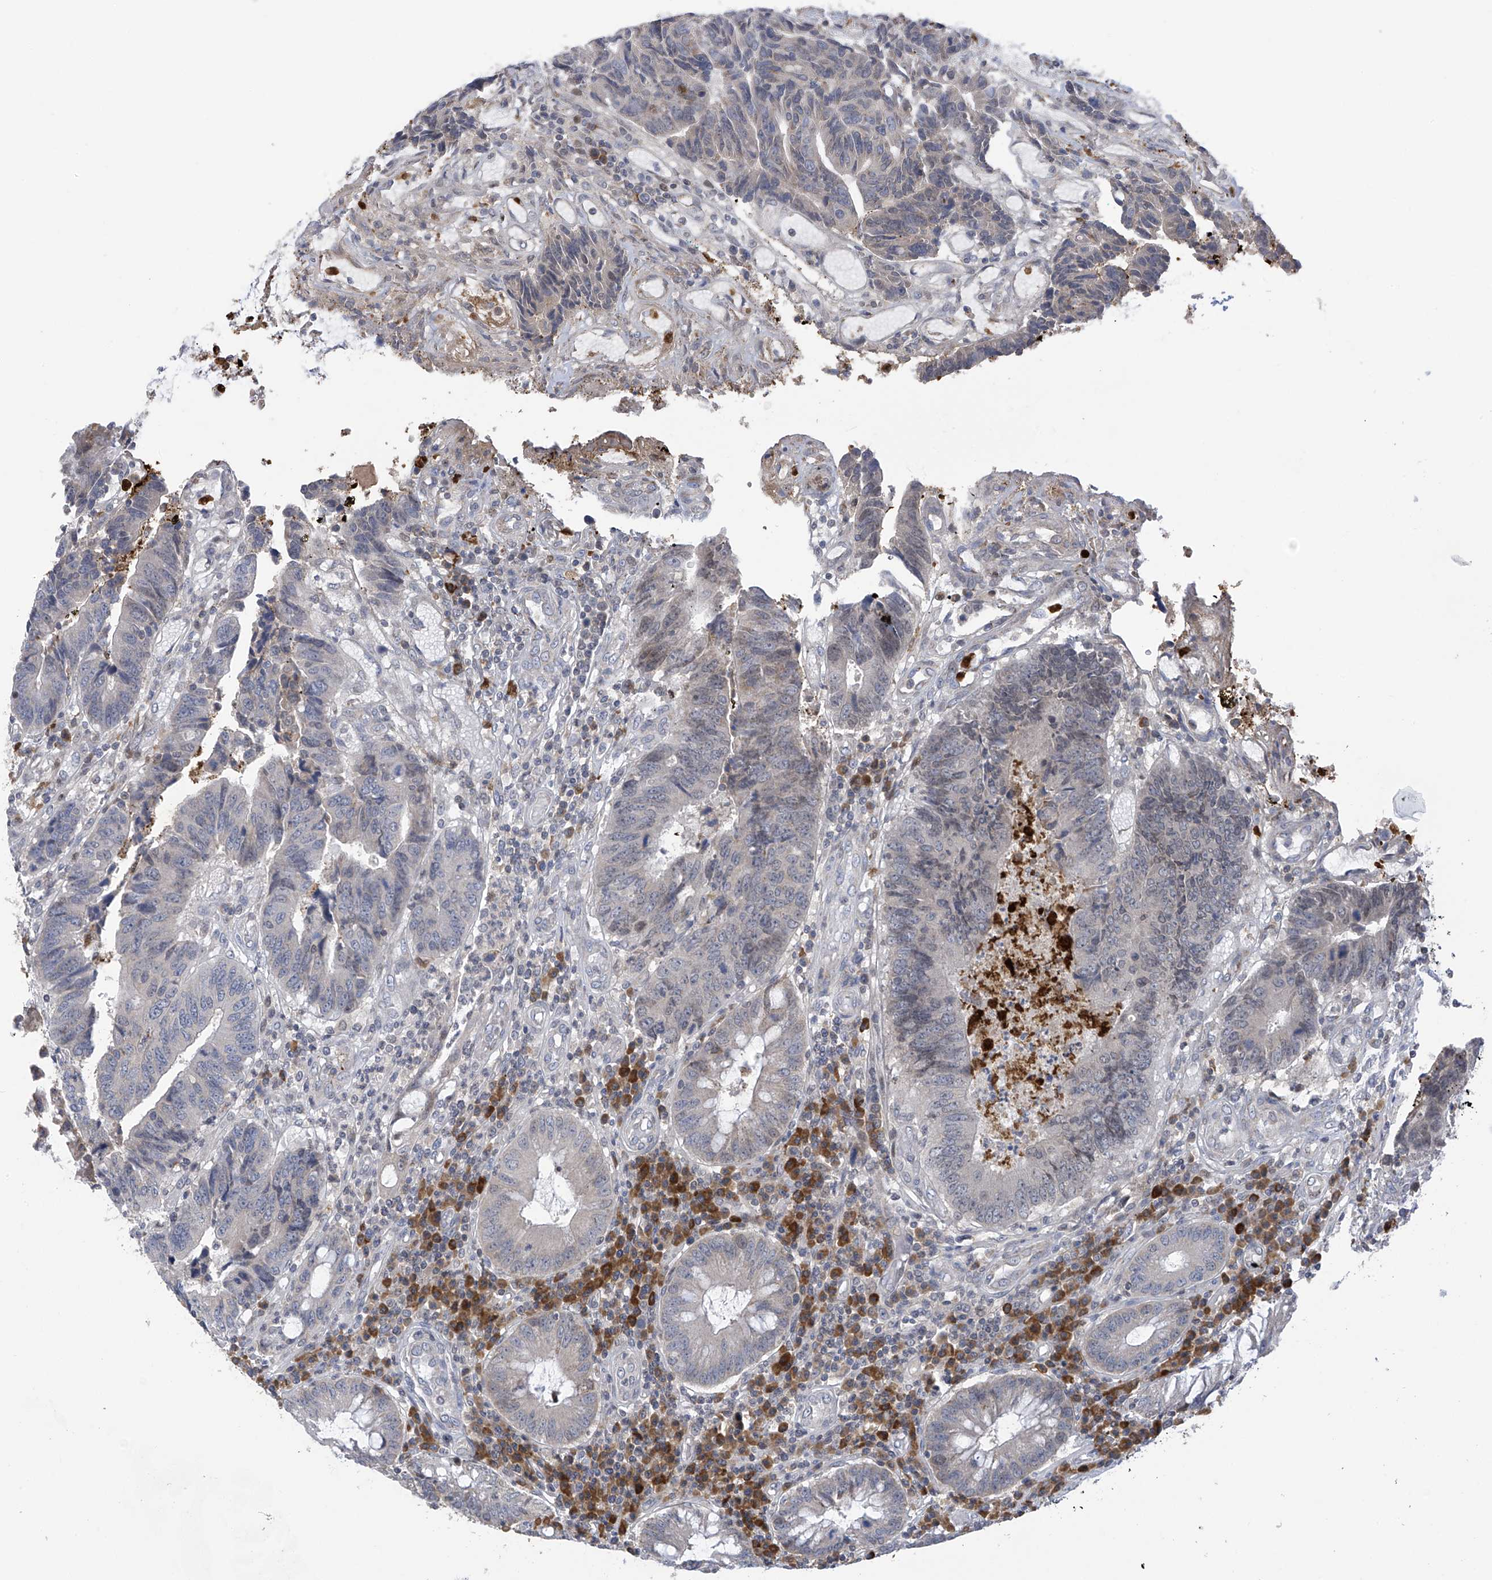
{"staining": {"intensity": "negative", "quantity": "none", "location": "none"}, "tissue": "colorectal cancer", "cell_type": "Tumor cells", "image_type": "cancer", "snomed": [{"axis": "morphology", "description": "Adenocarcinoma, NOS"}, {"axis": "topography", "description": "Rectum"}], "caption": "A high-resolution micrograph shows immunohistochemistry staining of colorectal adenocarcinoma, which exhibits no significant positivity in tumor cells.", "gene": "SLCO4A1", "patient": {"sex": "male", "age": 84}}